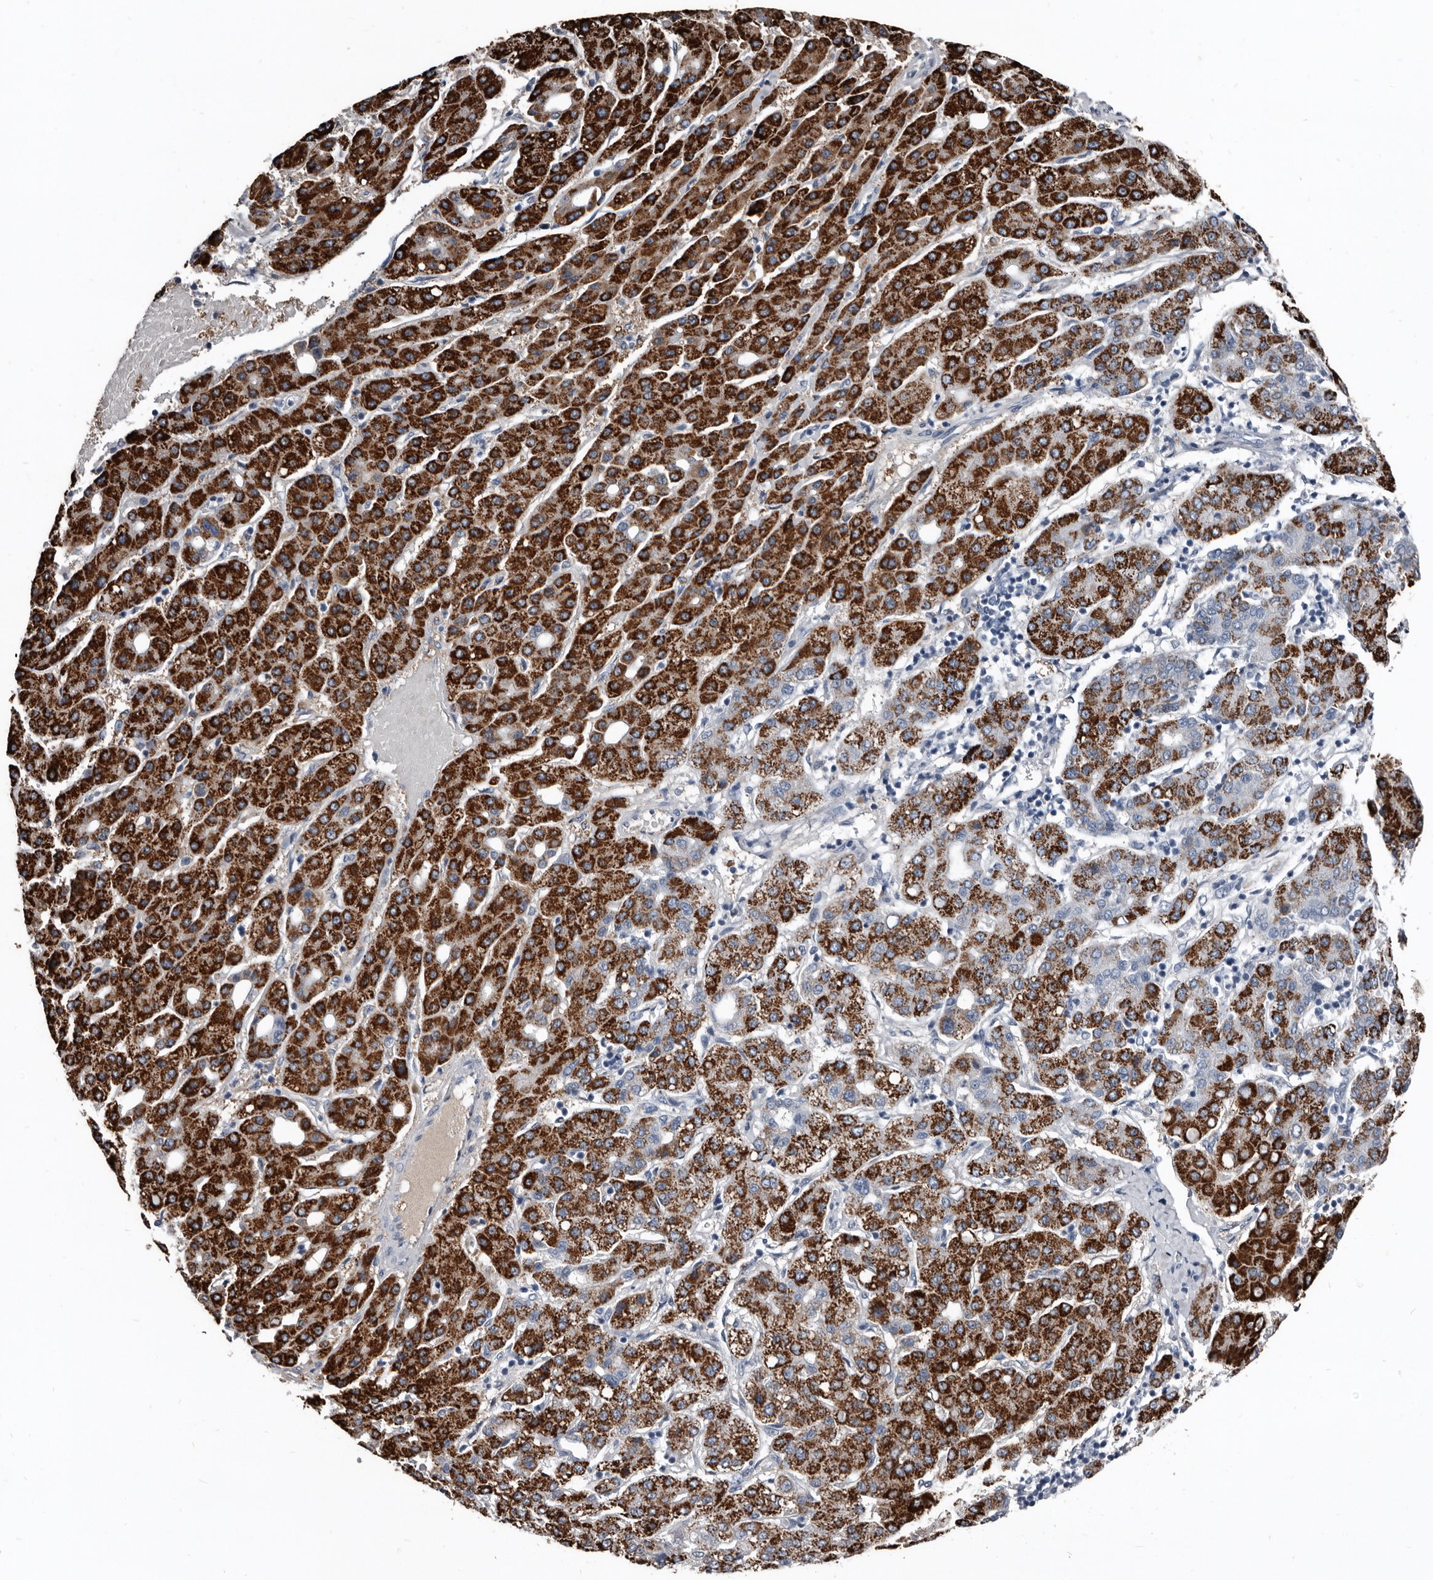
{"staining": {"intensity": "strong", "quantity": "25%-75%", "location": "cytoplasmic/membranous"}, "tissue": "liver cancer", "cell_type": "Tumor cells", "image_type": "cancer", "snomed": [{"axis": "morphology", "description": "Carcinoma, Hepatocellular, NOS"}, {"axis": "topography", "description": "Liver"}], "caption": "Liver cancer was stained to show a protein in brown. There is high levels of strong cytoplasmic/membranous expression in about 25%-75% of tumor cells. (IHC, brightfield microscopy, high magnification).", "gene": "GREB1", "patient": {"sex": "male", "age": 65}}